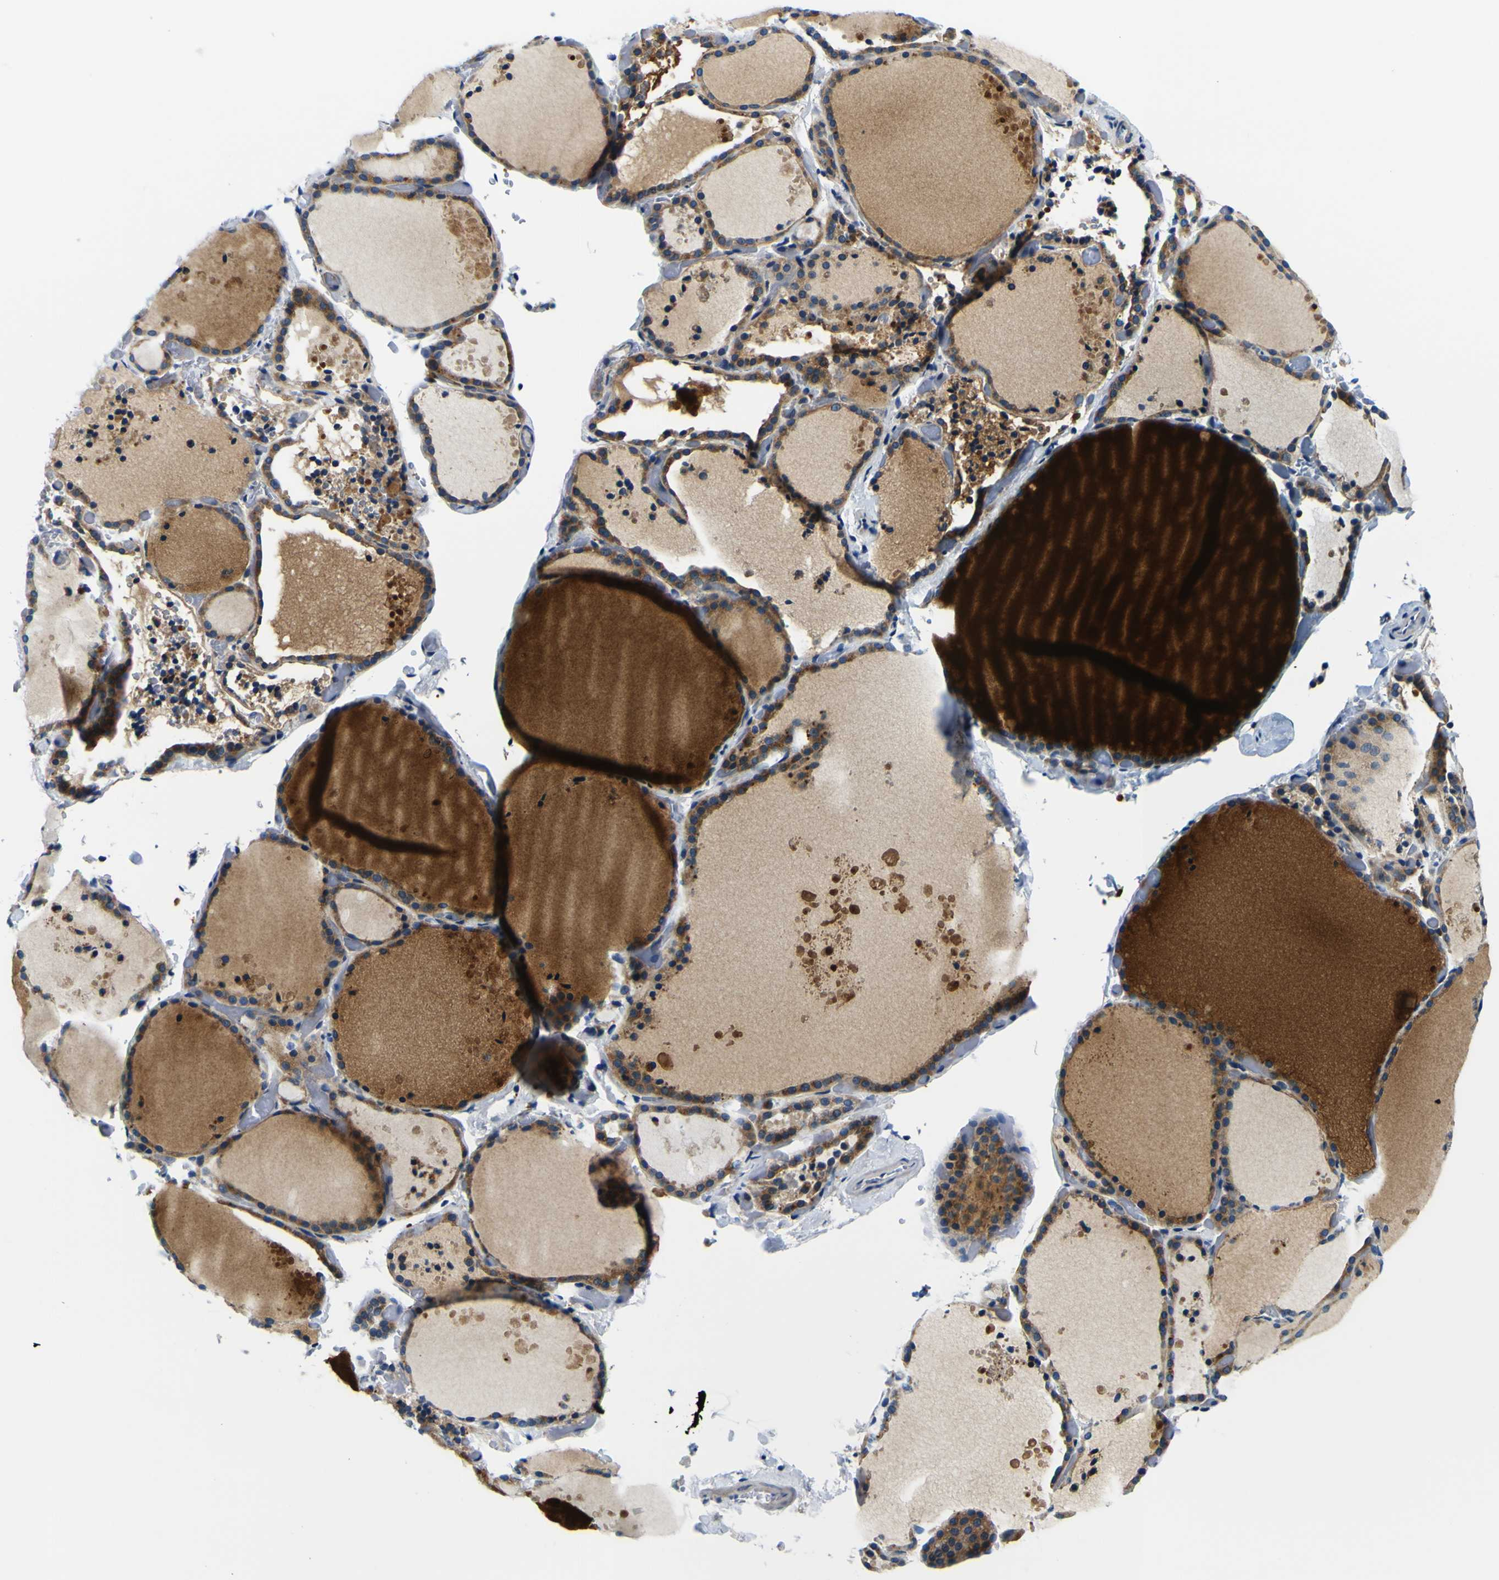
{"staining": {"intensity": "moderate", "quantity": ">75%", "location": "cytoplasmic/membranous"}, "tissue": "thyroid gland", "cell_type": "Glandular cells", "image_type": "normal", "snomed": [{"axis": "morphology", "description": "Normal tissue, NOS"}, {"axis": "topography", "description": "Thyroid gland"}], "caption": "Unremarkable thyroid gland was stained to show a protein in brown. There is medium levels of moderate cytoplasmic/membranous staining in about >75% of glandular cells.", "gene": "CLSTN1", "patient": {"sex": "female", "age": 44}}